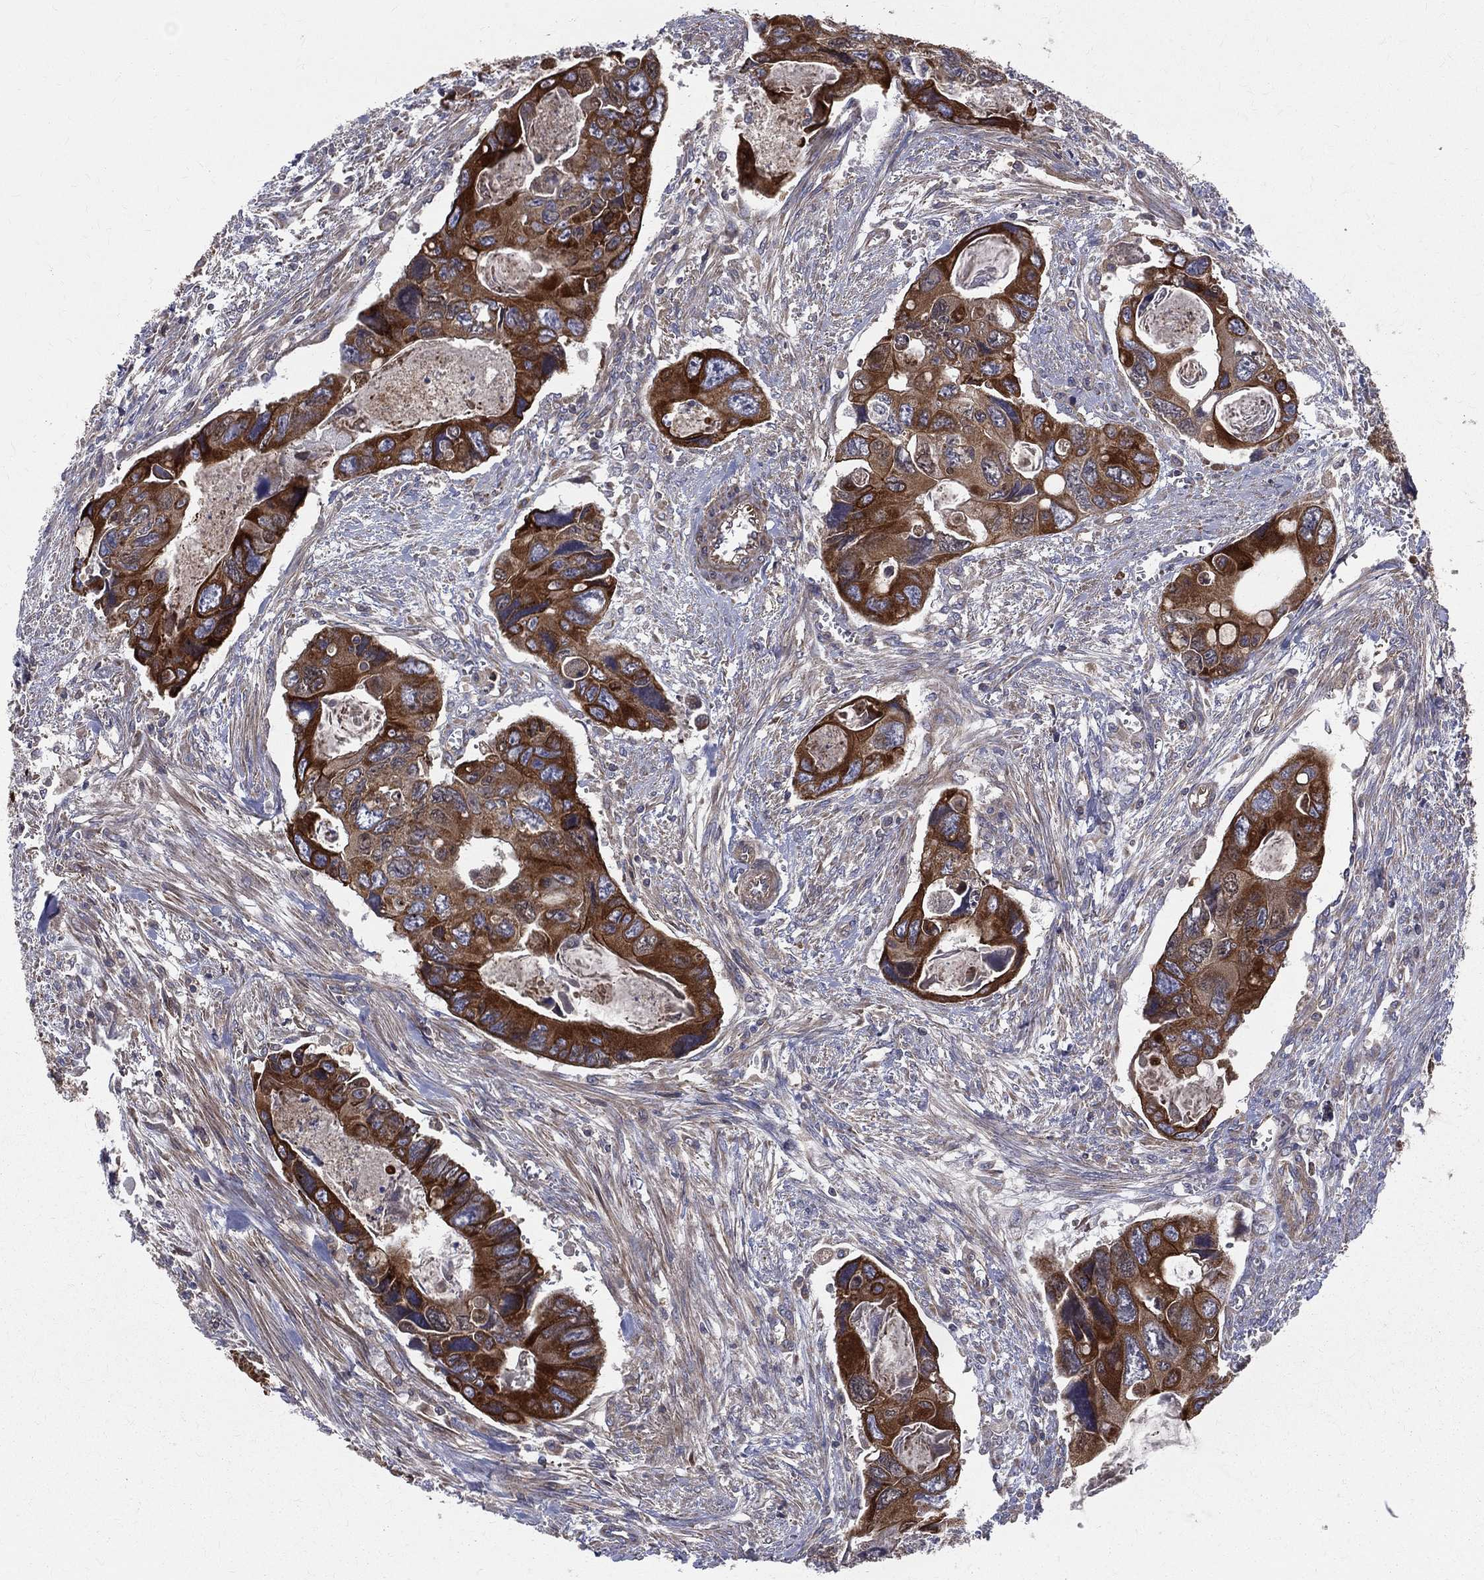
{"staining": {"intensity": "strong", "quantity": ">75%", "location": "cytoplasmic/membranous"}, "tissue": "colorectal cancer", "cell_type": "Tumor cells", "image_type": "cancer", "snomed": [{"axis": "morphology", "description": "Adenocarcinoma, NOS"}, {"axis": "topography", "description": "Rectum"}], "caption": "There is high levels of strong cytoplasmic/membranous positivity in tumor cells of colorectal cancer, as demonstrated by immunohistochemical staining (brown color).", "gene": "MIX23", "patient": {"sex": "male", "age": 62}}